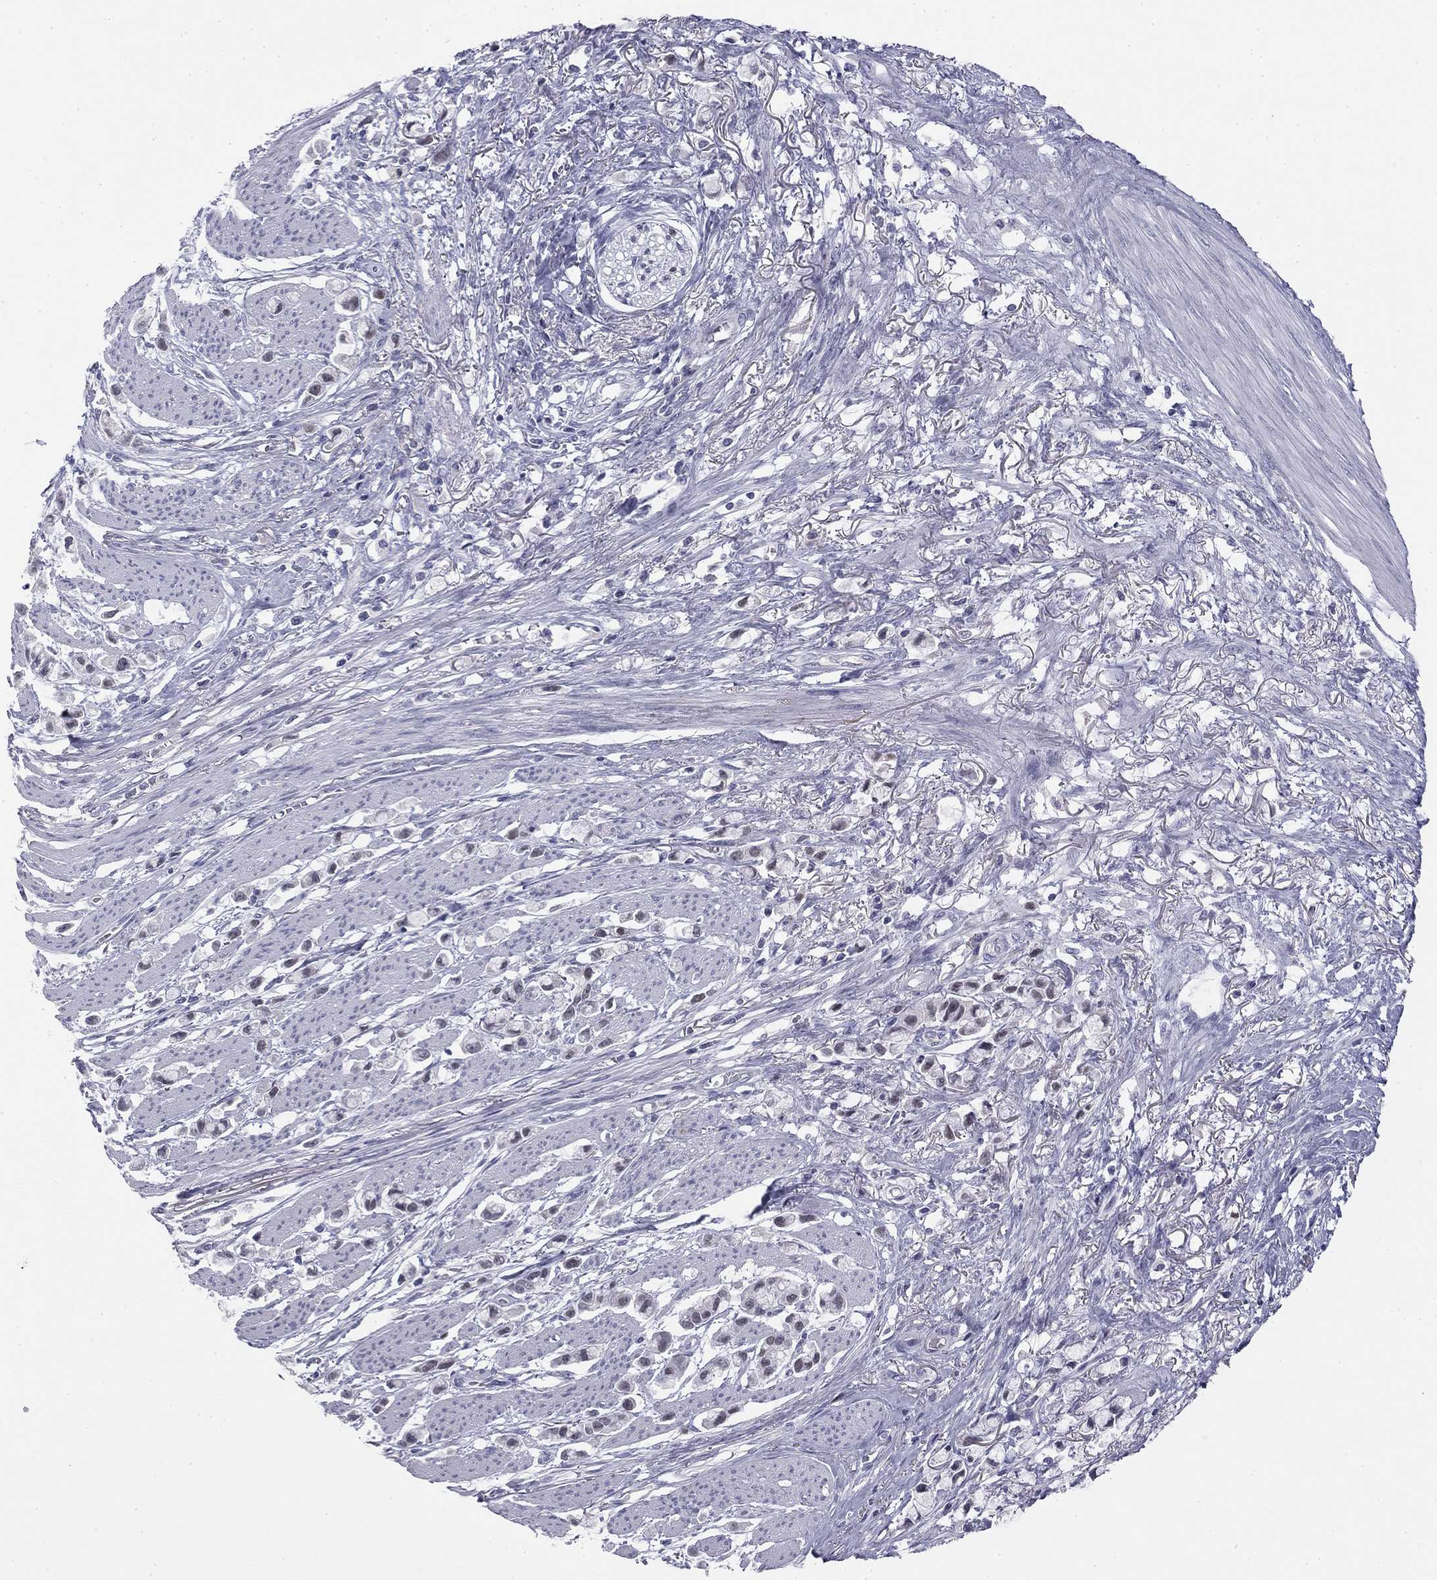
{"staining": {"intensity": "negative", "quantity": "none", "location": "none"}, "tissue": "stomach cancer", "cell_type": "Tumor cells", "image_type": "cancer", "snomed": [{"axis": "morphology", "description": "Adenocarcinoma, NOS"}, {"axis": "topography", "description": "Stomach"}], "caption": "This is a image of immunohistochemistry (IHC) staining of stomach cancer (adenocarcinoma), which shows no positivity in tumor cells.", "gene": "TFAP2B", "patient": {"sex": "female", "age": 81}}